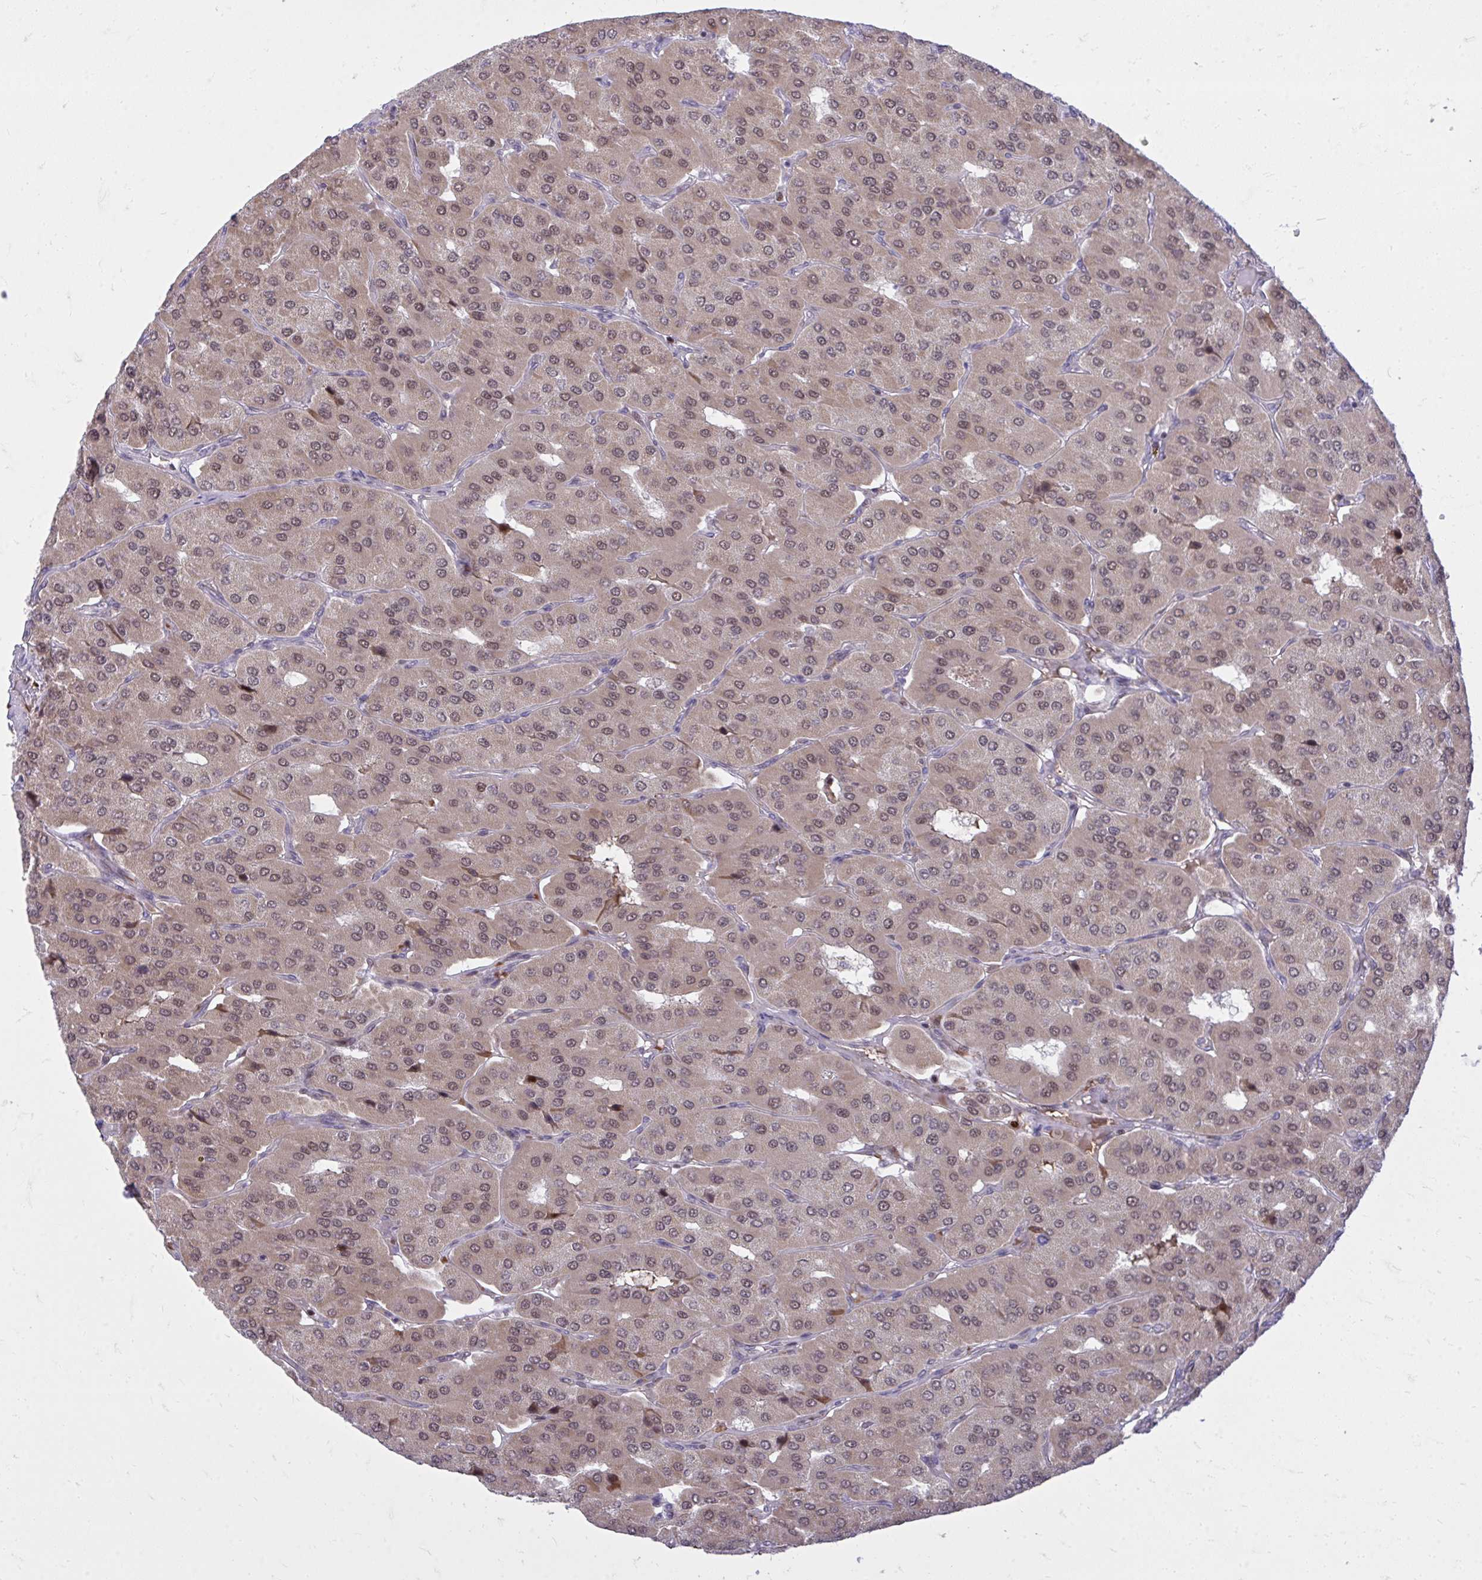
{"staining": {"intensity": "weak", "quantity": ">75%", "location": "nuclear"}, "tissue": "parathyroid gland", "cell_type": "Glandular cells", "image_type": "normal", "snomed": [{"axis": "morphology", "description": "Normal tissue, NOS"}, {"axis": "morphology", "description": "Adenoma, NOS"}, {"axis": "topography", "description": "Parathyroid gland"}], "caption": "Human parathyroid gland stained with a brown dye reveals weak nuclear positive expression in approximately >75% of glandular cells.", "gene": "C14orf39", "patient": {"sex": "female", "age": 86}}